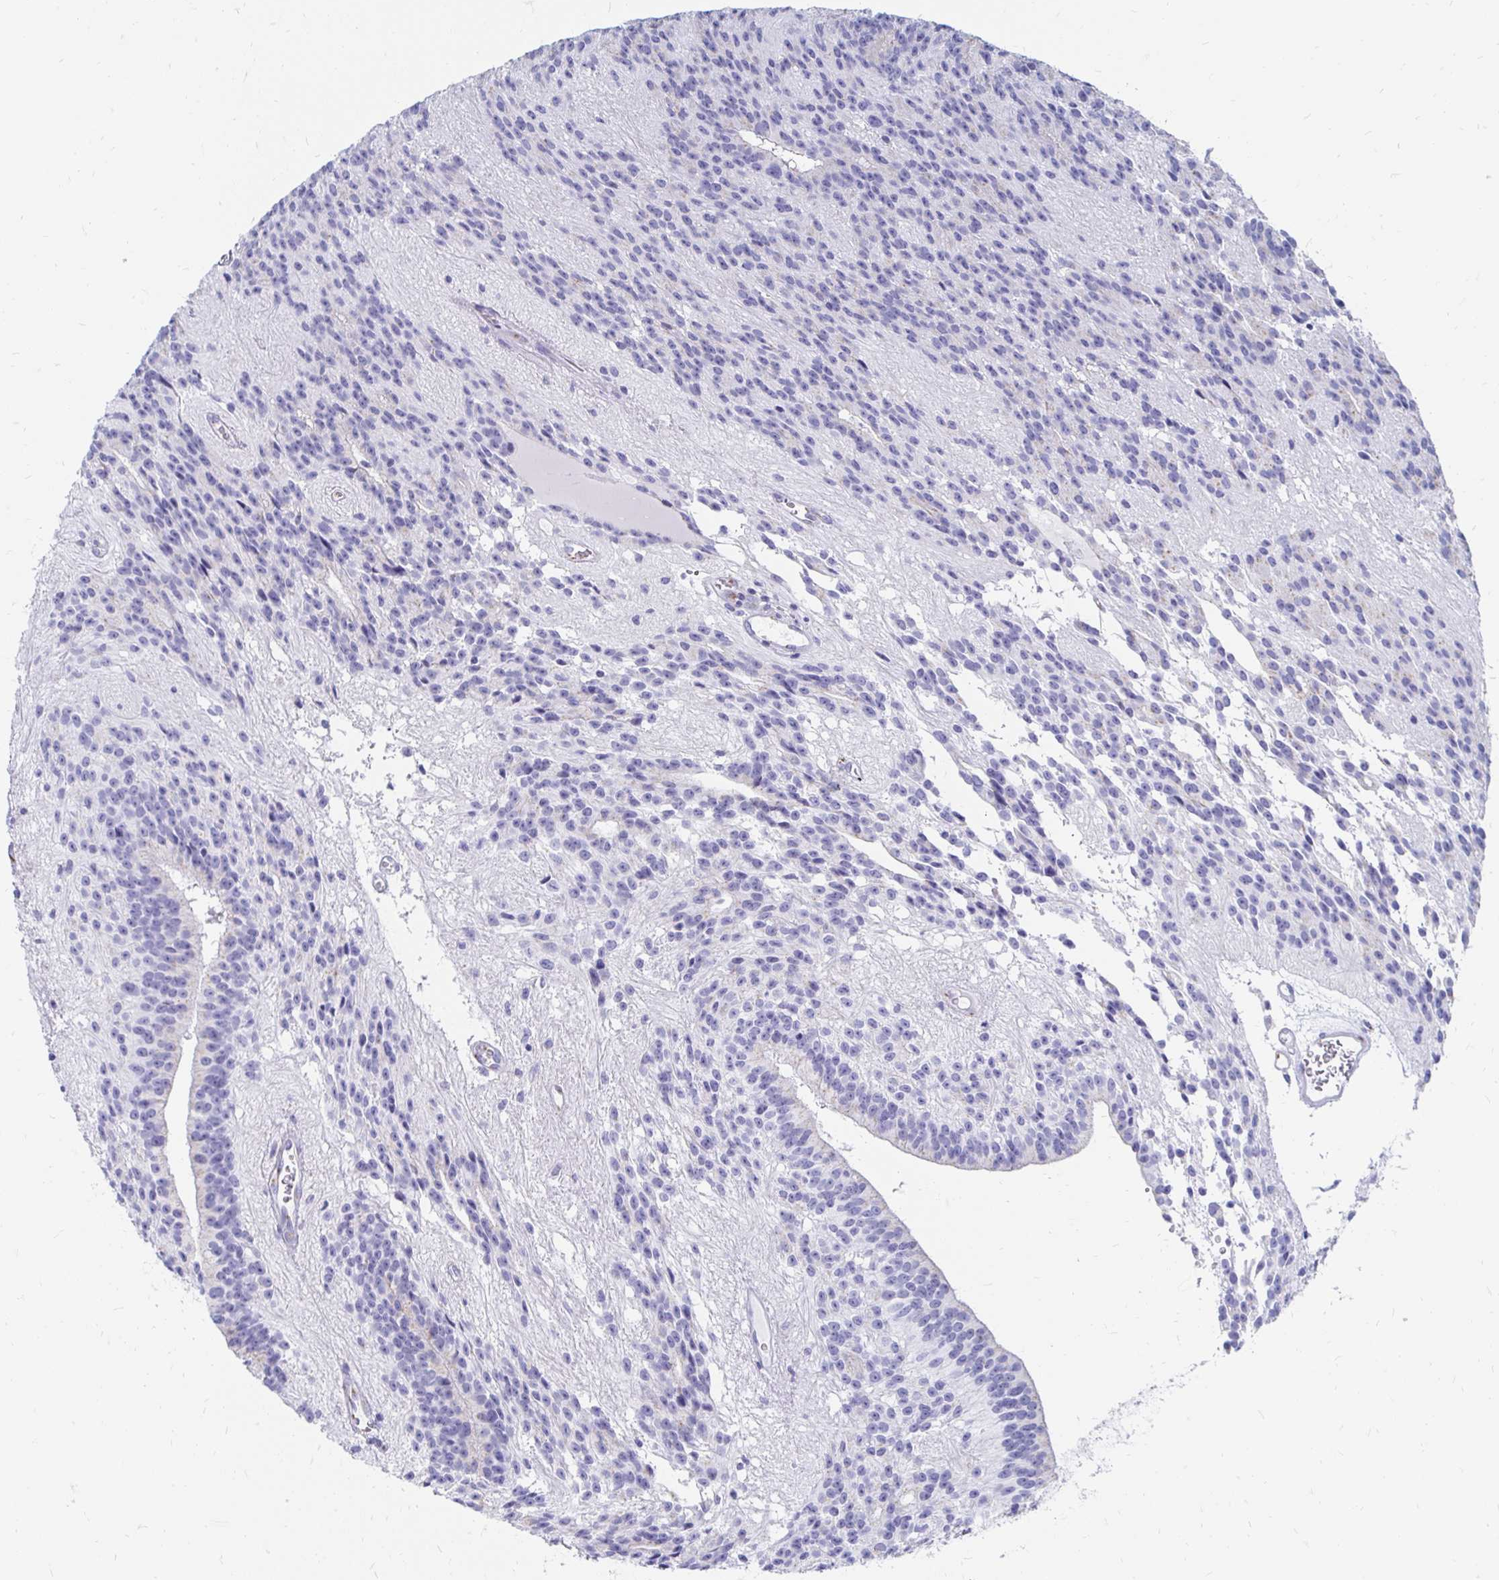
{"staining": {"intensity": "negative", "quantity": "none", "location": "none"}, "tissue": "glioma", "cell_type": "Tumor cells", "image_type": "cancer", "snomed": [{"axis": "morphology", "description": "Glioma, malignant, Low grade"}, {"axis": "topography", "description": "Brain"}], "caption": "Immunohistochemistry (IHC) of human glioma displays no staining in tumor cells.", "gene": "PAGE4", "patient": {"sex": "male", "age": 31}}